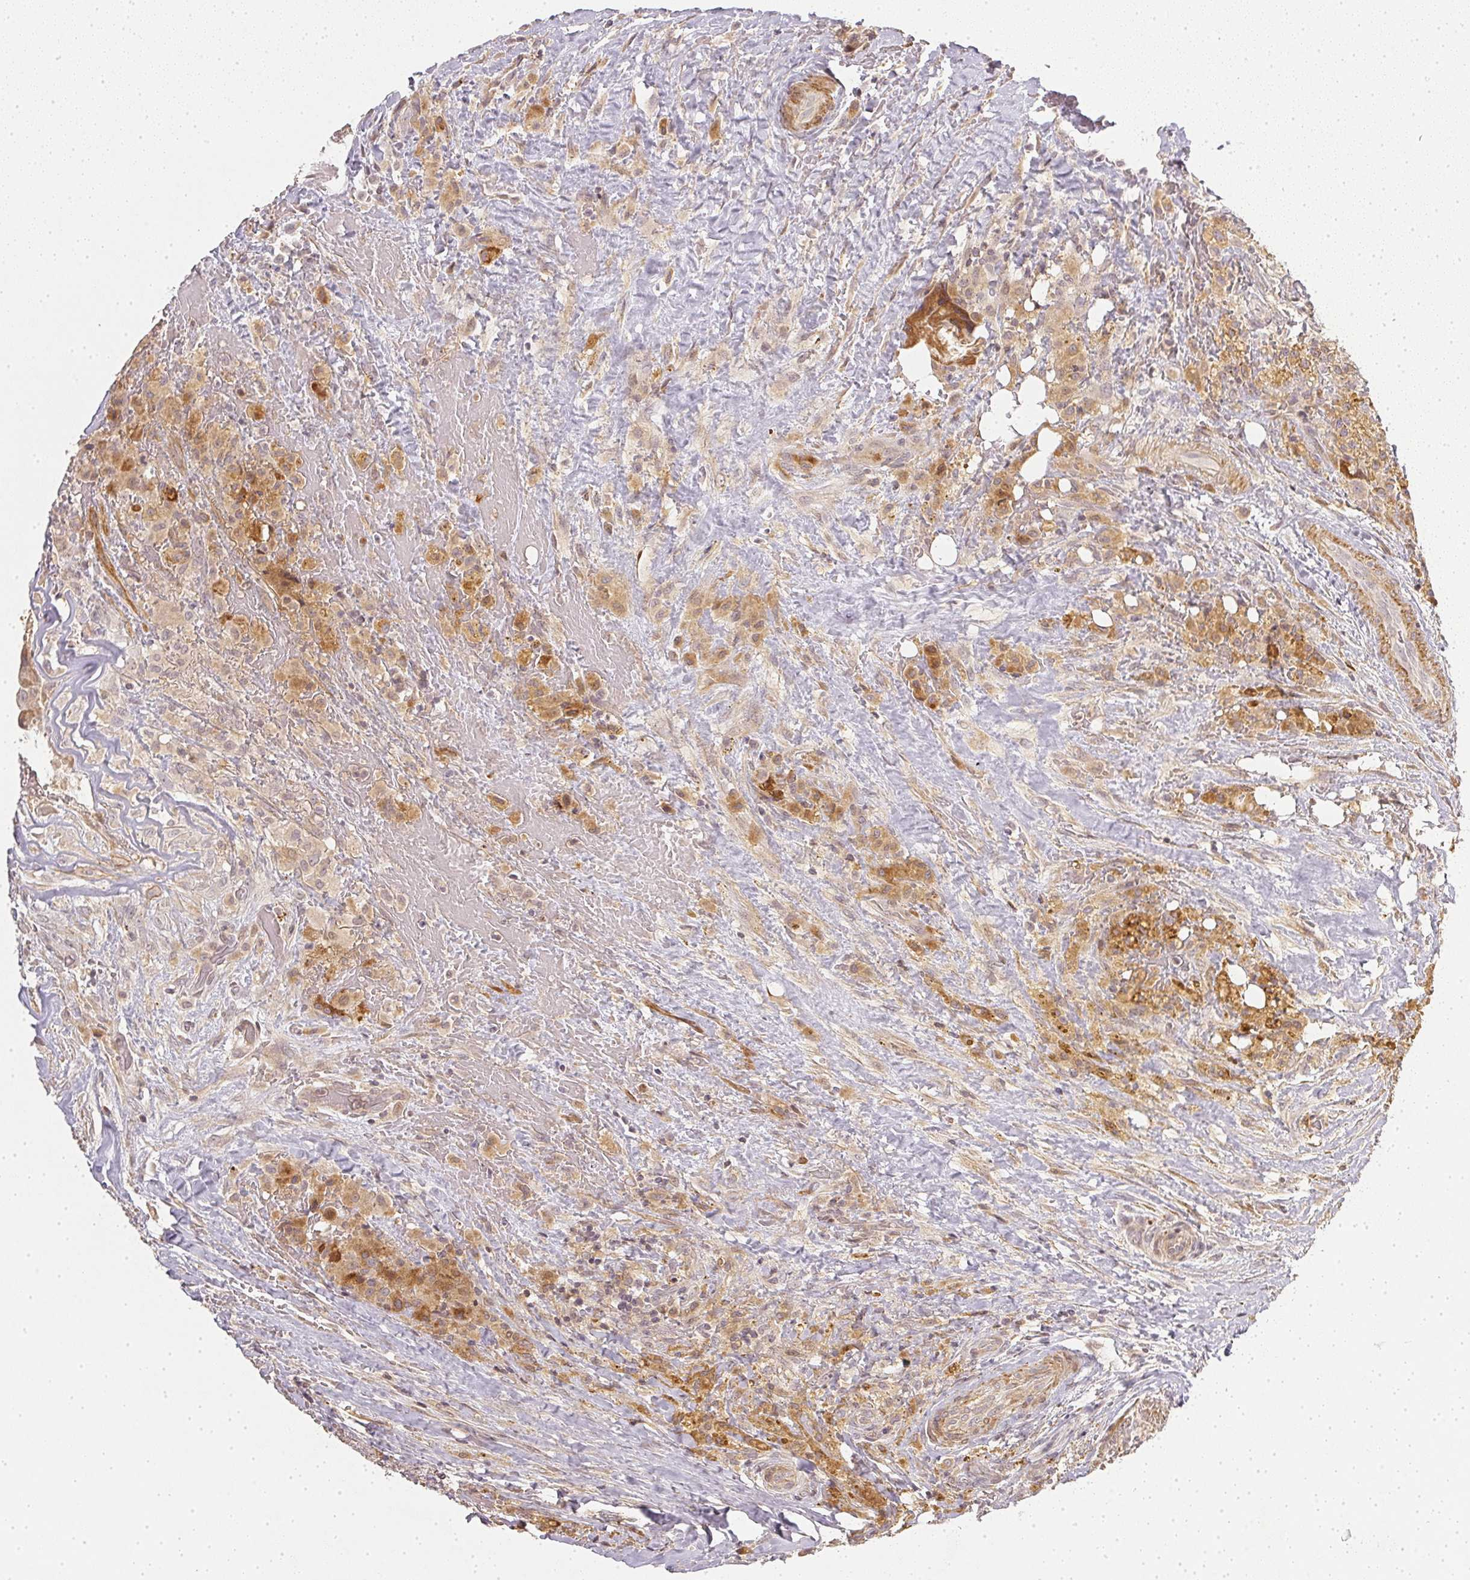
{"staining": {"intensity": "weak", "quantity": "<25%", "location": "cytoplasmic/membranous"}, "tissue": "thyroid cancer", "cell_type": "Tumor cells", "image_type": "cancer", "snomed": [{"axis": "morphology", "description": "Papillary adenocarcinoma, NOS"}, {"axis": "morphology", "description": "Papillary adenoma metastatic"}, {"axis": "topography", "description": "Thyroid gland"}], "caption": "Thyroid cancer (papillary adenoma metastatic) was stained to show a protein in brown. There is no significant positivity in tumor cells.", "gene": "SERPINE1", "patient": {"sex": "male", "age": 87}}